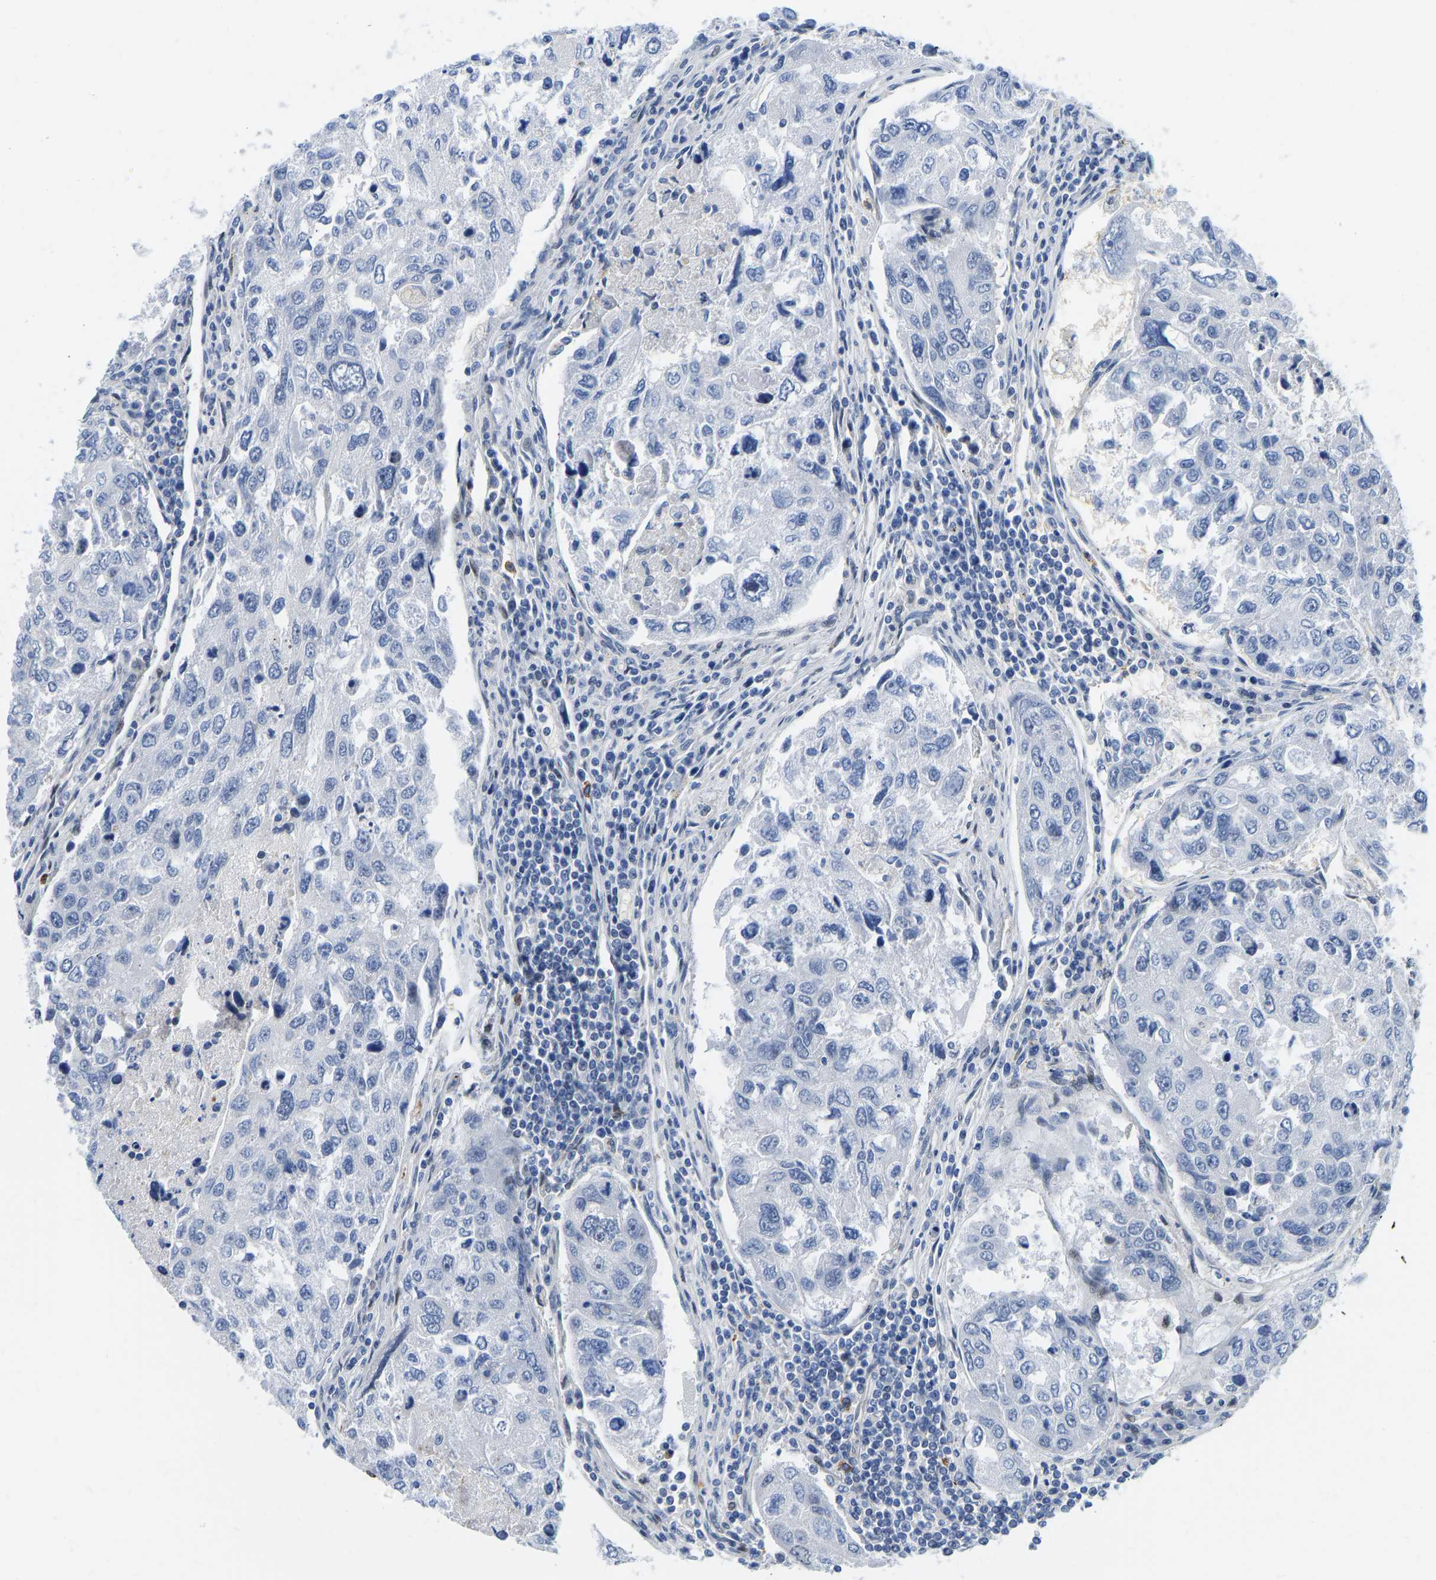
{"staining": {"intensity": "negative", "quantity": "none", "location": "none"}, "tissue": "urothelial cancer", "cell_type": "Tumor cells", "image_type": "cancer", "snomed": [{"axis": "morphology", "description": "Urothelial carcinoma, High grade"}, {"axis": "topography", "description": "Lymph node"}, {"axis": "topography", "description": "Urinary bladder"}], "caption": "IHC image of human high-grade urothelial carcinoma stained for a protein (brown), which shows no positivity in tumor cells. (DAB (3,3'-diaminobenzidine) IHC, high magnification).", "gene": "HDAC5", "patient": {"sex": "male", "age": 51}}